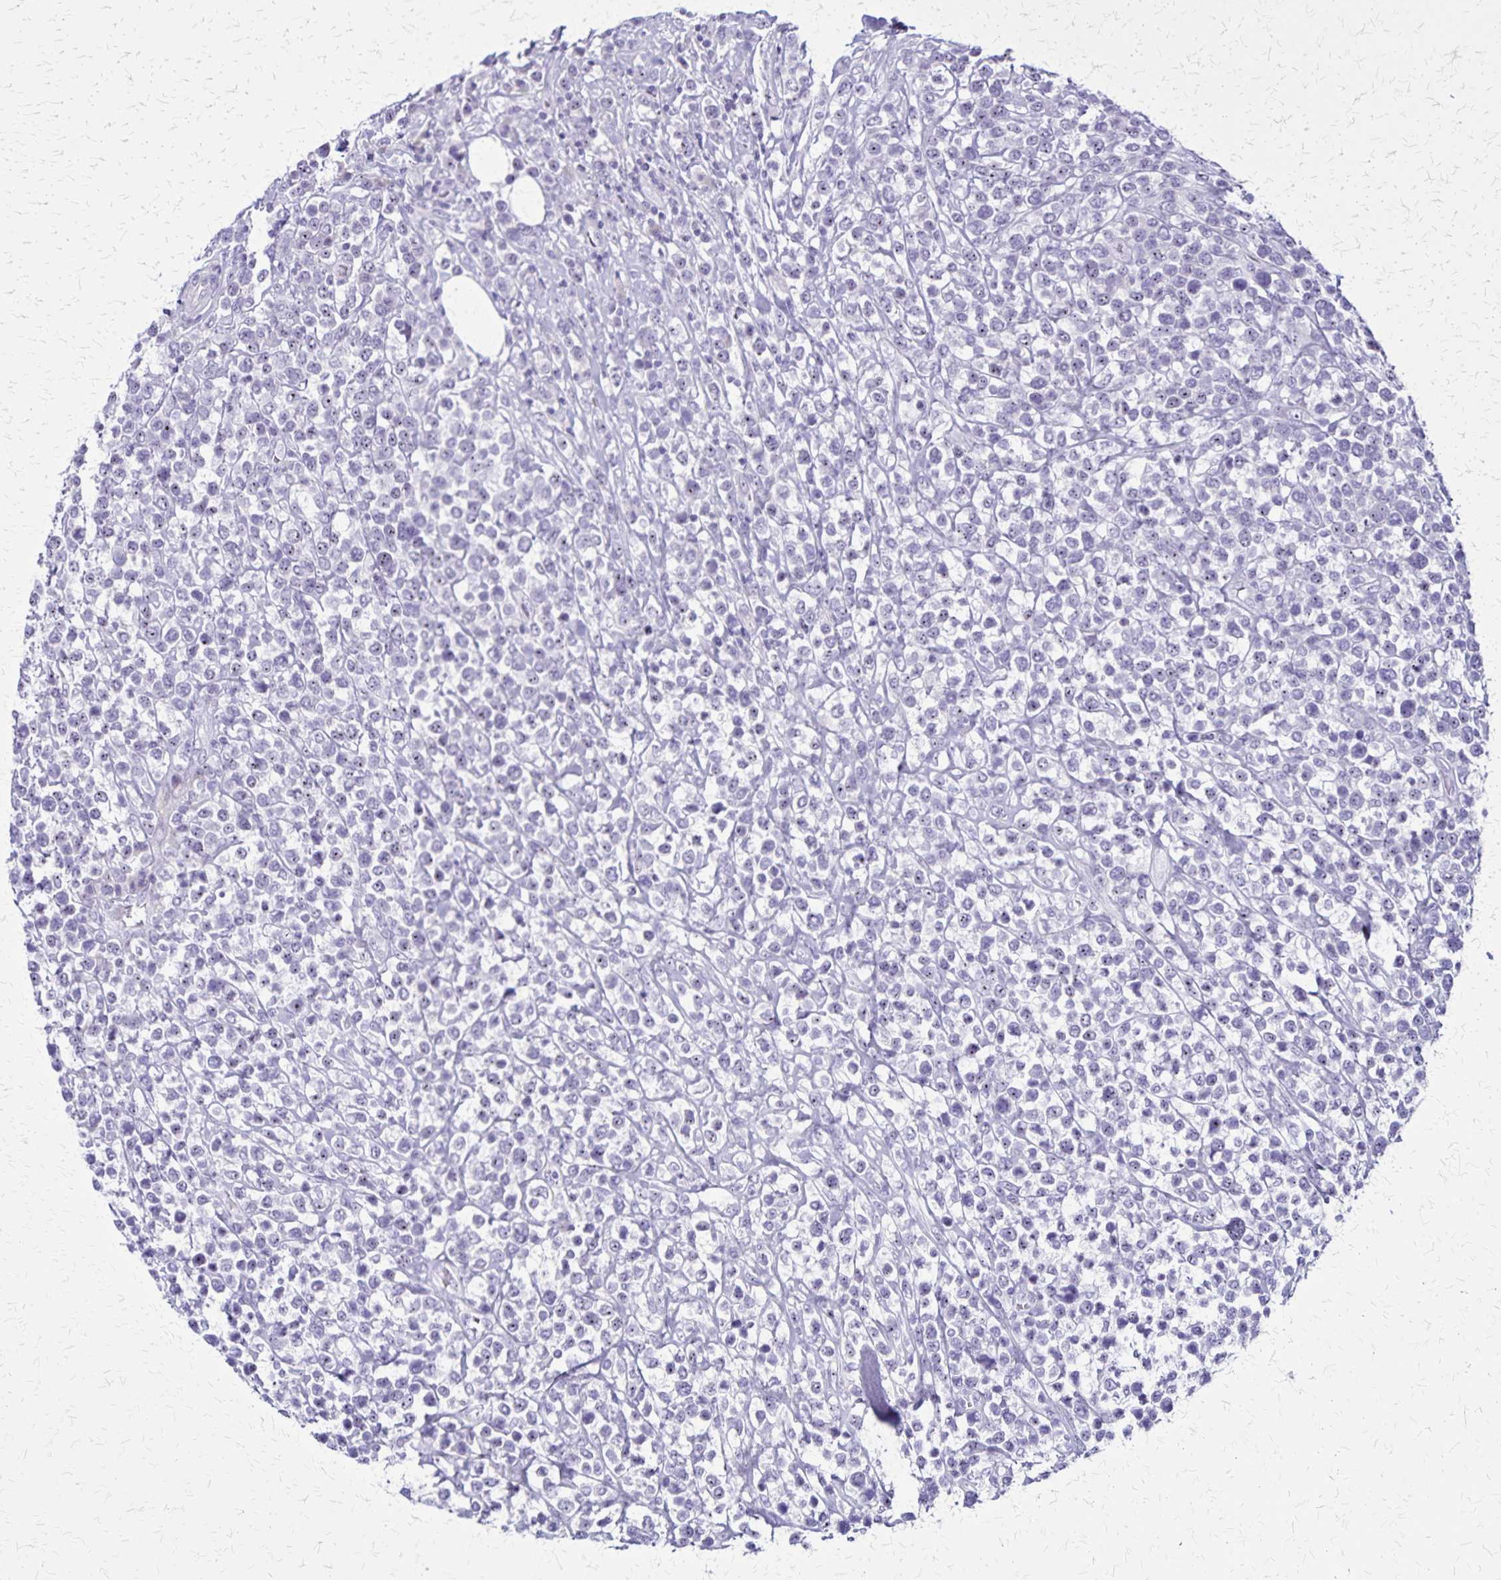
{"staining": {"intensity": "negative", "quantity": "none", "location": "none"}, "tissue": "lymphoma", "cell_type": "Tumor cells", "image_type": "cancer", "snomed": [{"axis": "morphology", "description": "Malignant lymphoma, non-Hodgkin's type, High grade"}, {"axis": "topography", "description": "Soft tissue"}], "caption": "This is a photomicrograph of immunohistochemistry (IHC) staining of lymphoma, which shows no positivity in tumor cells. (Stains: DAB IHC with hematoxylin counter stain, Microscopy: brightfield microscopy at high magnification).", "gene": "OR51B5", "patient": {"sex": "female", "age": 56}}